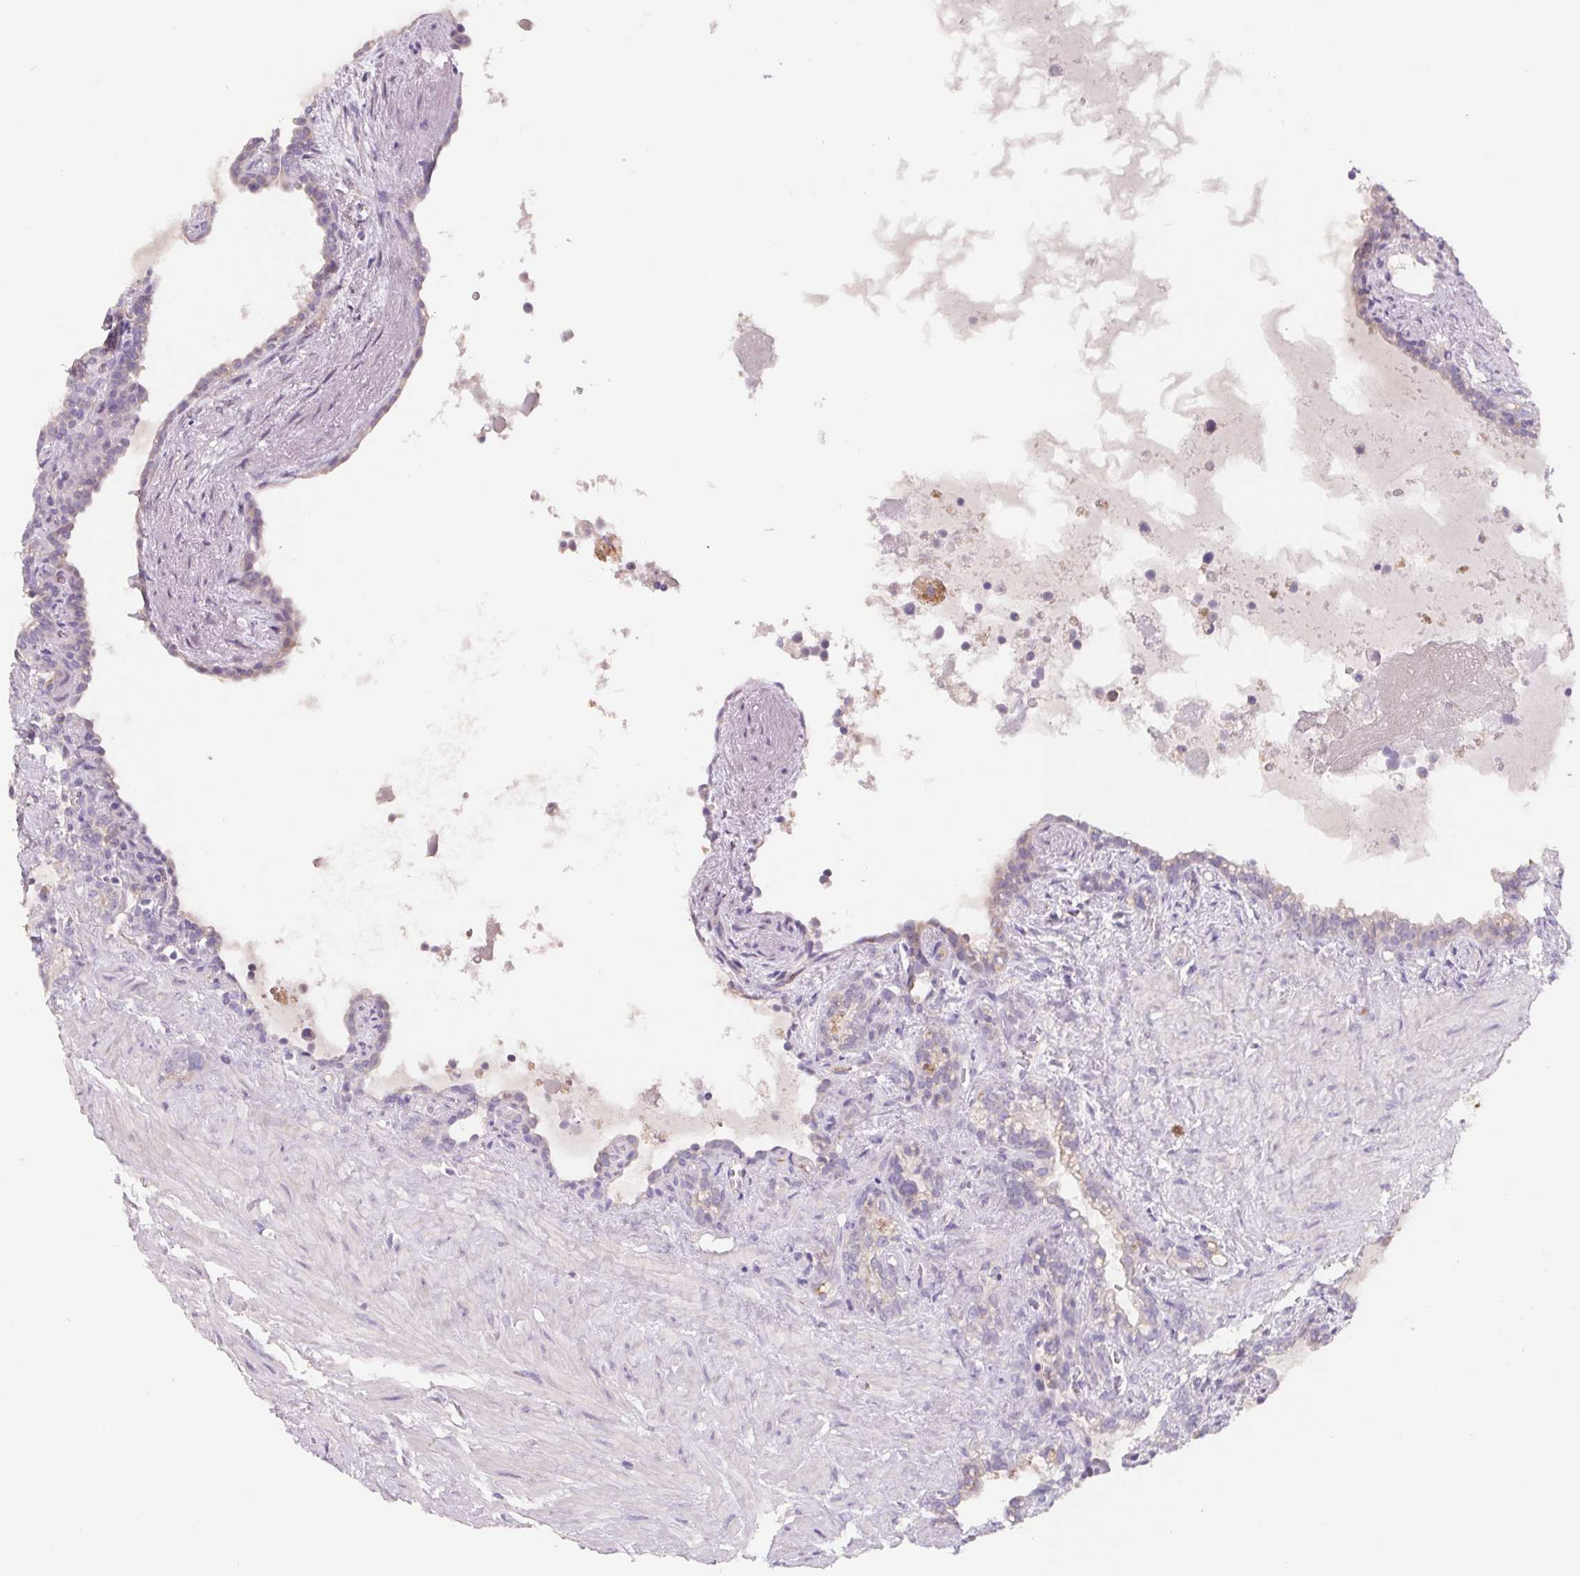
{"staining": {"intensity": "negative", "quantity": "none", "location": "none"}, "tissue": "seminal vesicle", "cell_type": "Glandular cells", "image_type": "normal", "snomed": [{"axis": "morphology", "description": "Normal tissue, NOS"}, {"axis": "topography", "description": "Seminal veicle"}], "caption": "A high-resolution photomicrograph shows immunohistochemistry staining of unremarkable seminal vesicle, which shows no significant positivity in glandular cells.", "gene": "LPA", "patient": {"sex": "male", "age": 76}}